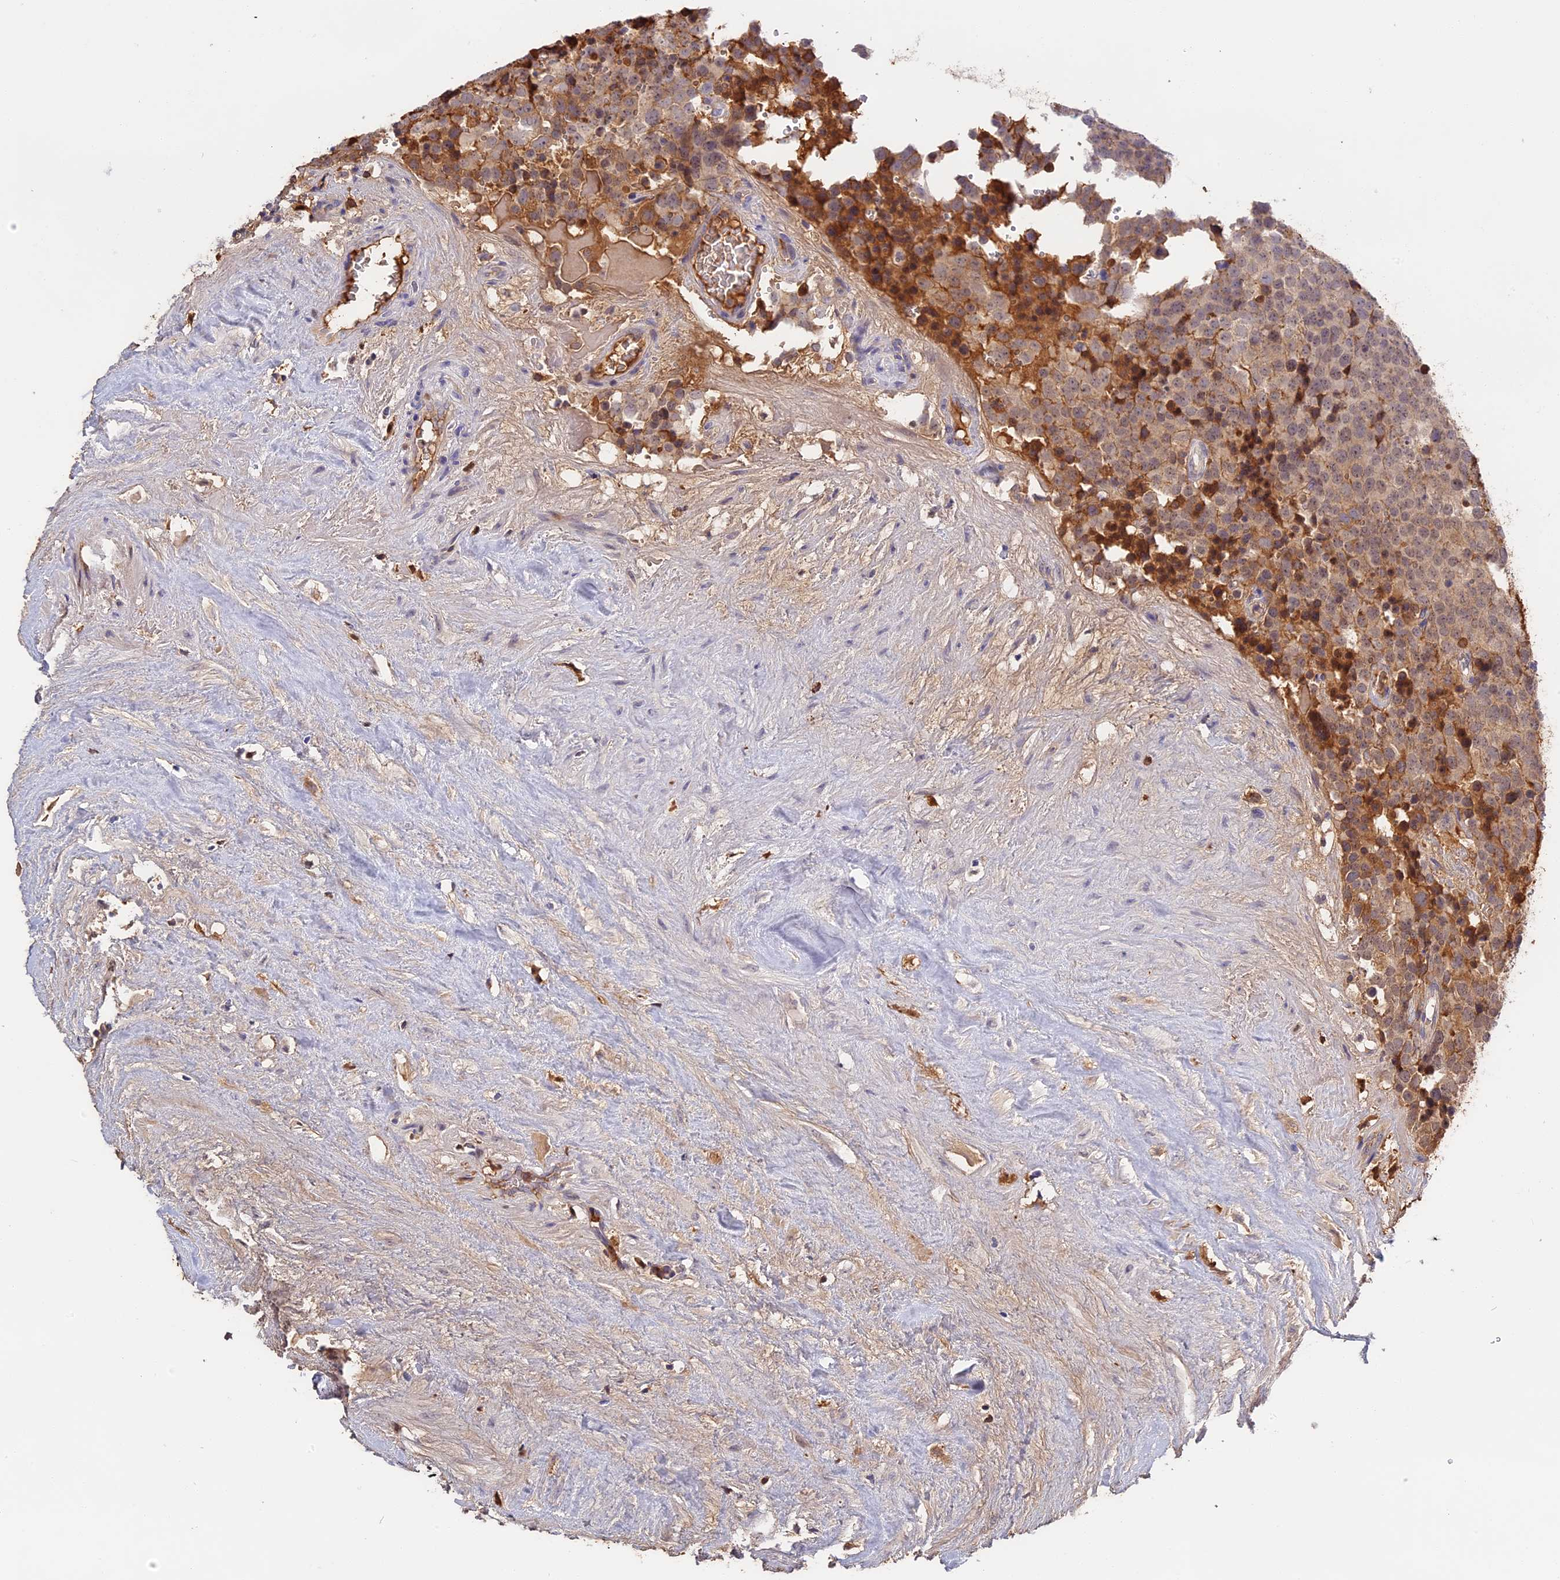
{"staining": {"intensity": "moderate", "quantity": "25%-75%", "location": "cytoplasmic/membranous"}, "tissue": "testis cancer", "cell_type": "Tumor cells", "image_type": "cancer", "snomed": [{"axis": "morphology", "description": "Seminoma, NOS"}, {"axis": "topography", "description": "Testis"}], "caption": "A brown stain highlights moderate cytoplasmic/membranous expression of a protein in testis seminoma tumor cells.", "gene": "ADGRD1", "patient": {"sex": "male", "age": 71}}